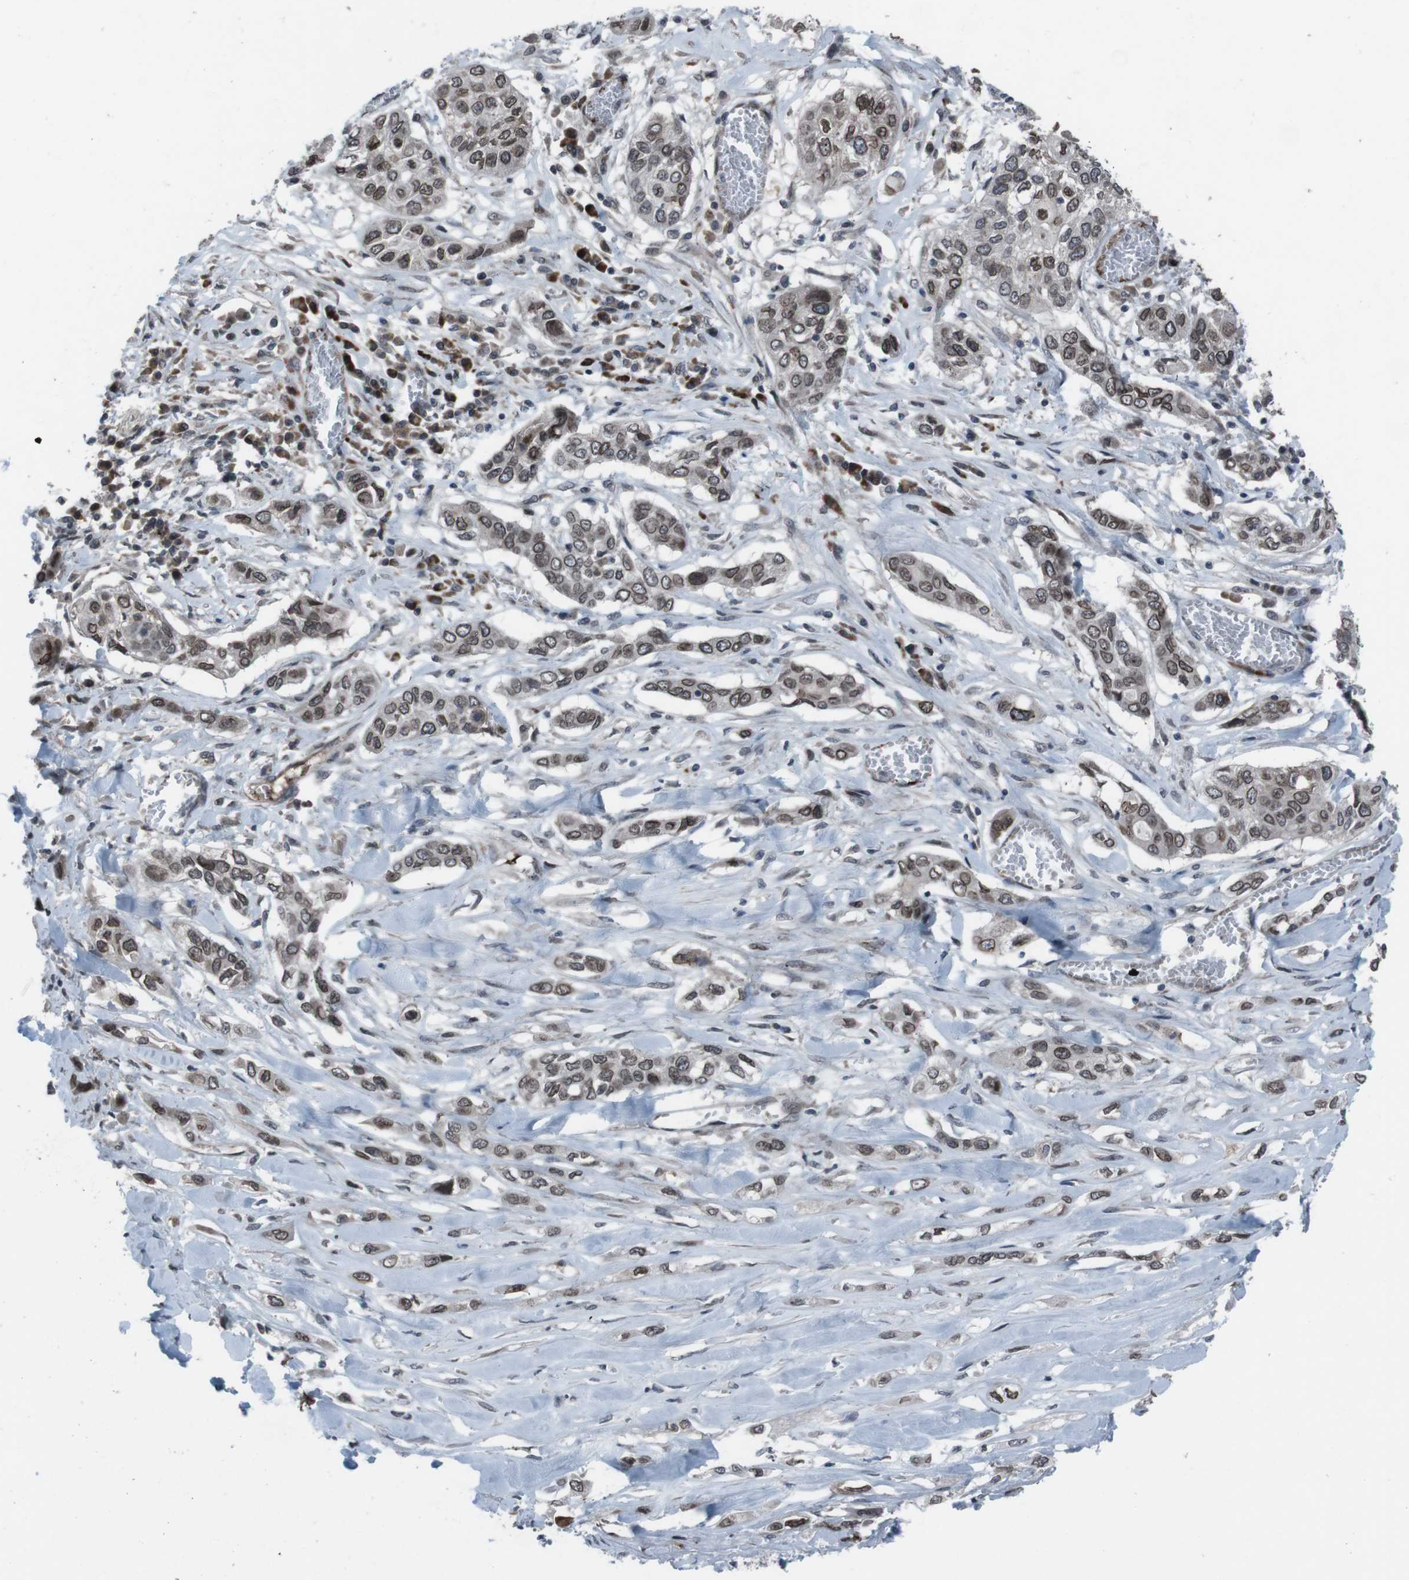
{"staining": {"intensity": "moderate", "quantity": ">75%", "location": "nuclear"}, "tissue": "lung cancer", "cell_type": "Tumor cells", "image_type": "cancer", "snomed": [{"axis": "morphology", "description": "Squamous cell carcinoma, NOS"}, {"axis": "topography", "description": "Lung"}], "caption": "Immunohistochemical staining of squamous cell carcinoma (lung) exhibits medium levels of moderate nuclear expression in about >75% of tumor cells.", "gene": "SS18L1", "patient": {"sex": "male", "age": 71}}